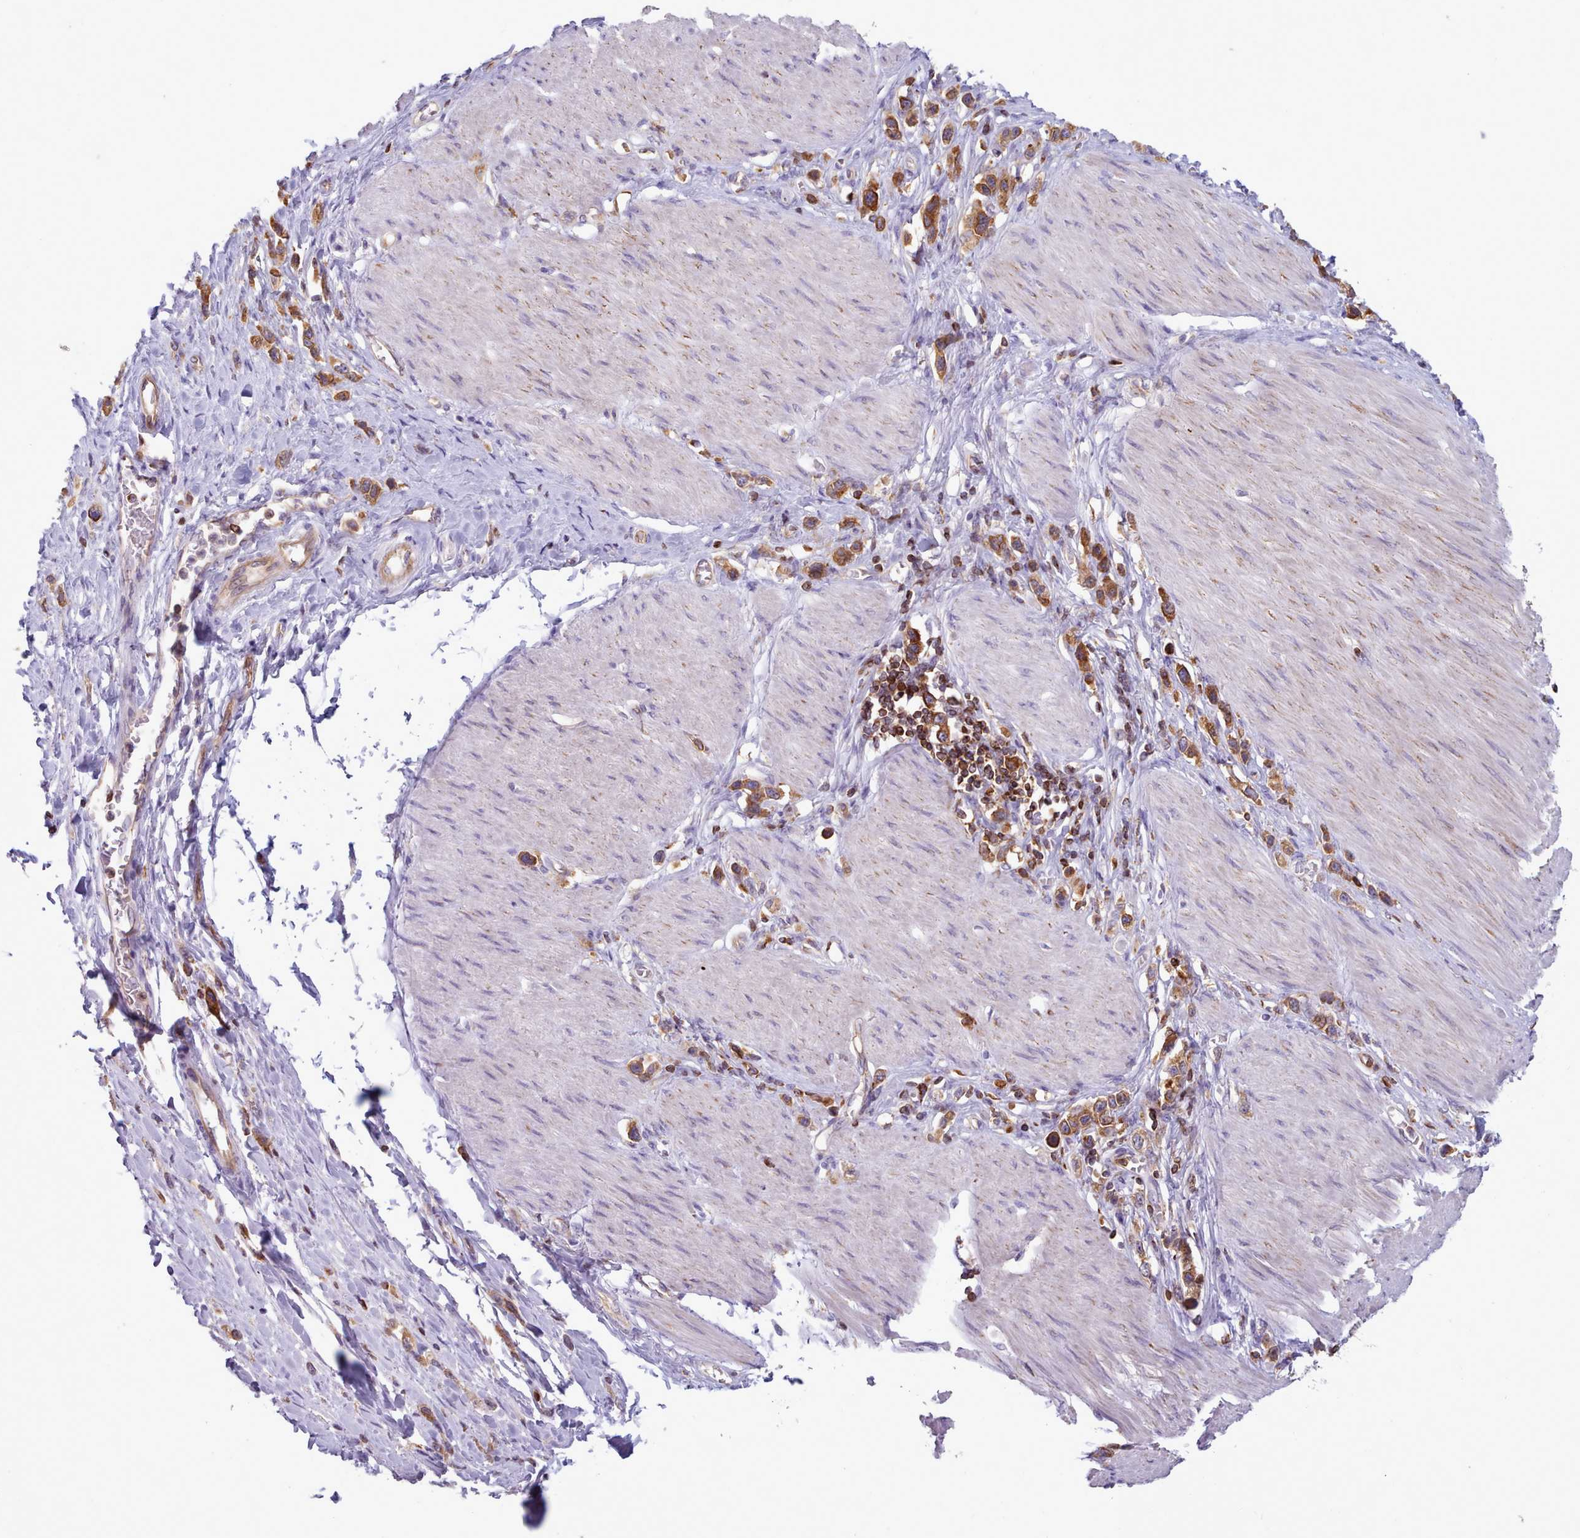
{"staining": {"intensity": "strong", "quantity": ">75%", "location": "cytoplasmic/membranous"}, "tissue": "stomach cancer", "cell_type": "Tumor cells", "image_type": "cancer", "snomed": [{"axis": "morphology", "description": "Adenocarcinoma, NOS"}, {"axis": "topography", "description": "Stomach"}], "caption": "Stomach cancer tissue exhibits strong cytoplasmic/membranous expression in about >75% of tumor cells (Stains: DAB in brown, nuclei in blue, Microscopy: brightfield microscopy at high magnification).", "gene": "CRYBG1", "patient": {"sex": "female", "age": 65}}